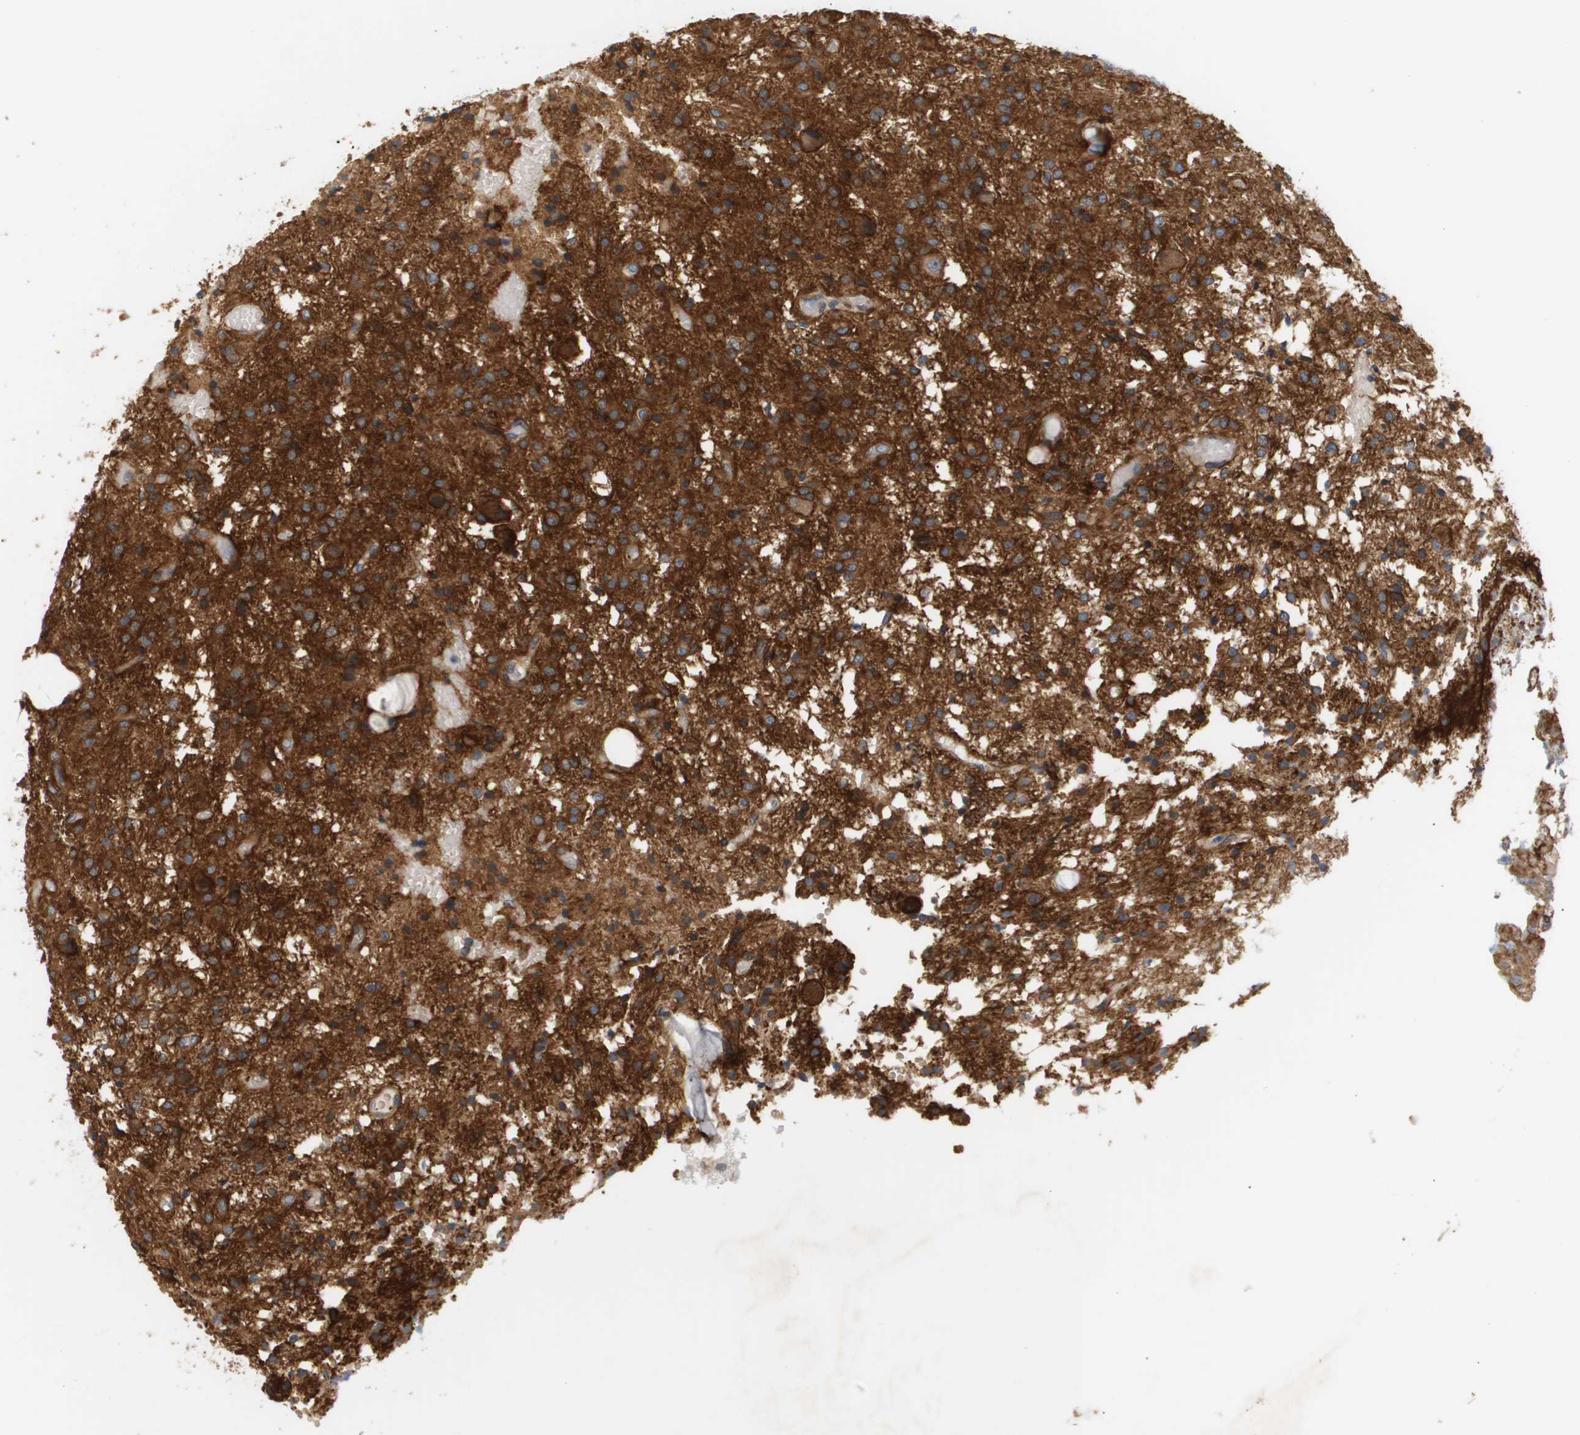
{"staining": {"intensity": "strong", "quantity": ">75%", "location": "cytoplasmic/membranous"}, "tissue": "glioma", "cell_type": "Tumor cells", "image_type": "cancer", "snomed": [{"axis": "morphology", "description": "Glioma, malignant, High grade"}, {"axis": "topography", "description": "Brain"}], "caption": "IHC of human malignant high-grade glioma shows high levels of strong cytoplasmic/membranous positivity in approximately >75% of tumor cells. The staining was performed using DAB (3,3'-diaminobenzidine) to visualize the protein expression in brown, while the nuclei were stained in blue with hematoxylin (Magnification: 20x).", "gene": "CORO2B", "patient": {"sex": "female", "age": 59}}